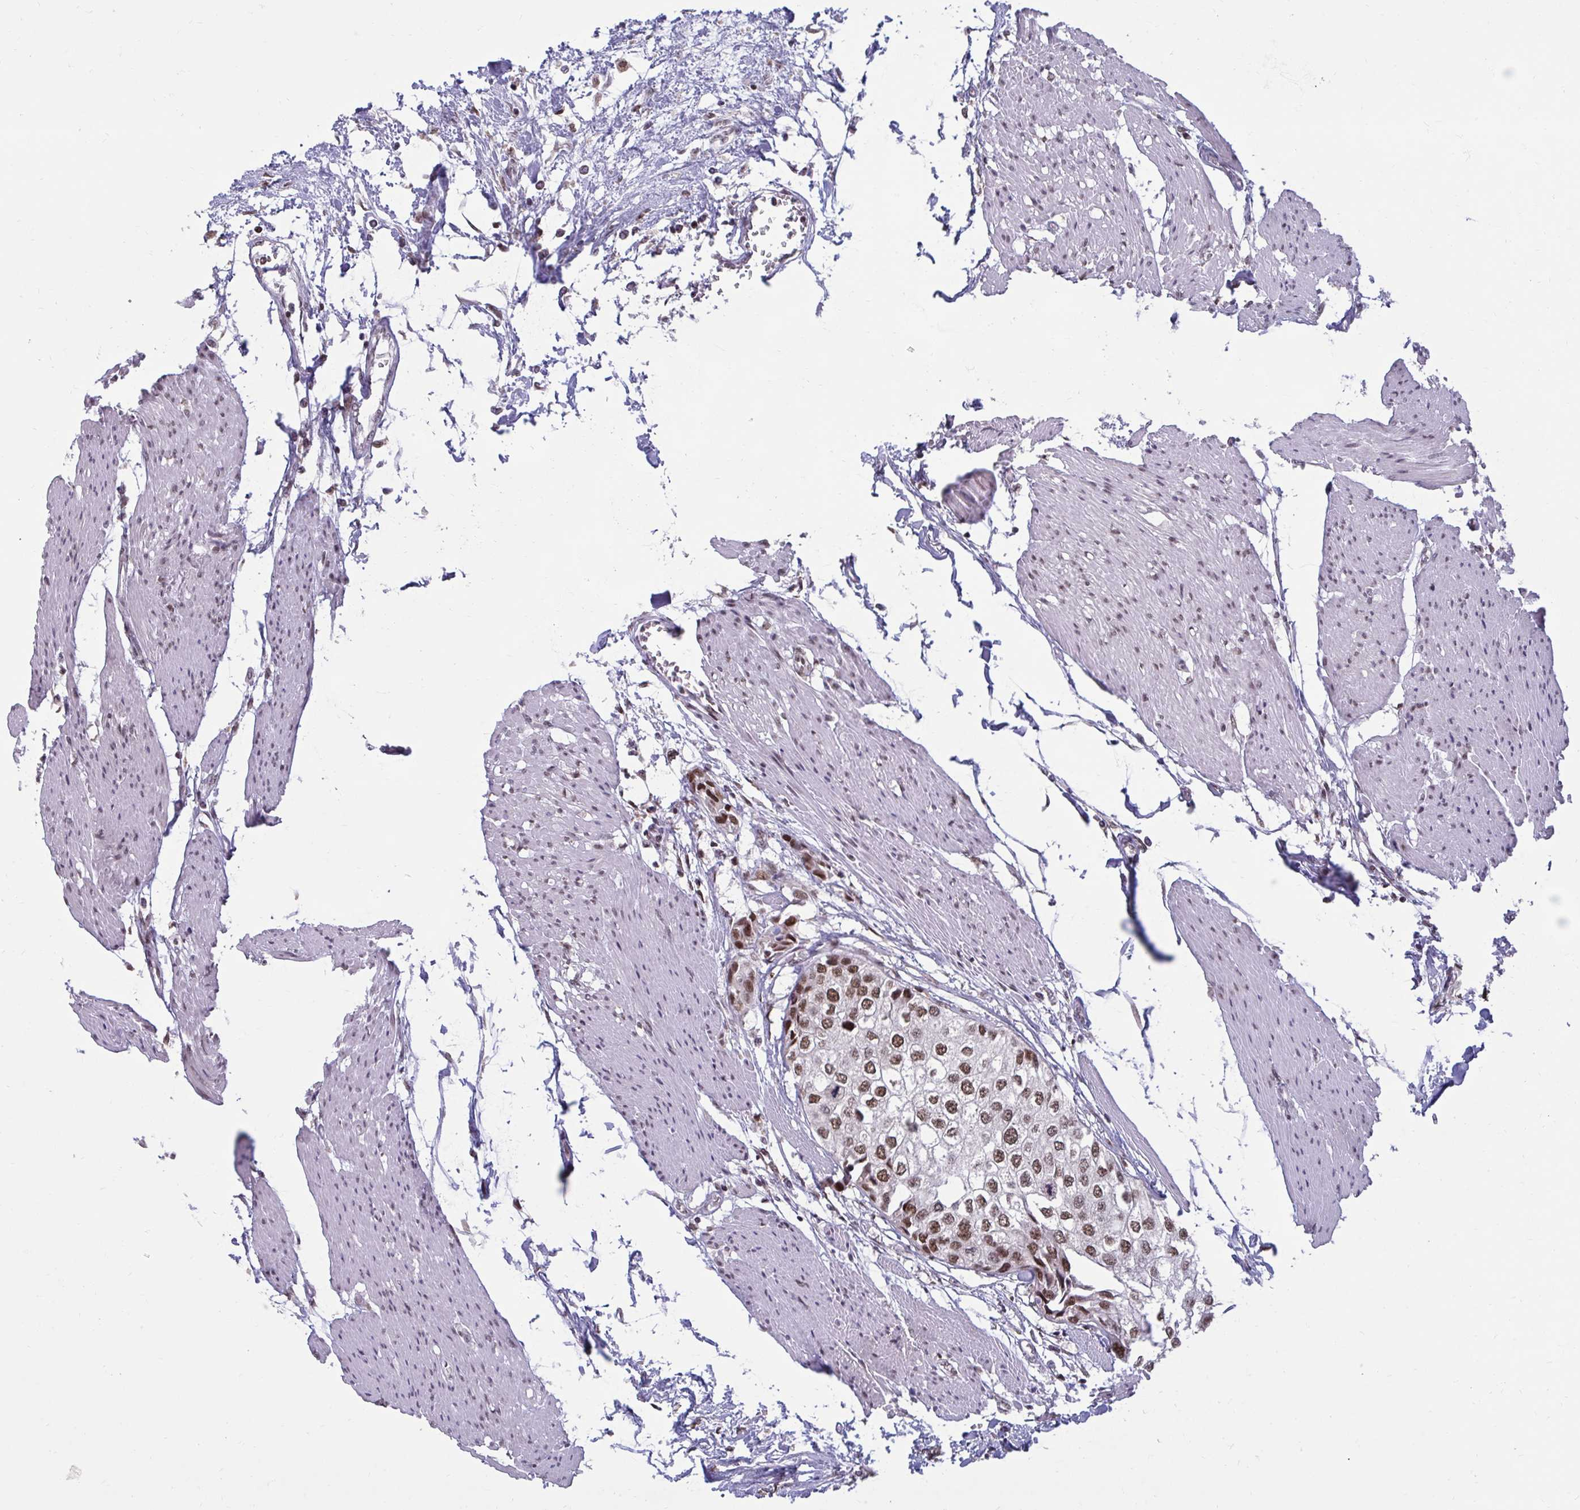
{"staining": {"intensity": "moderate", "quantity": ">75%", "location": "nuclear"}, "tissue": "urothelial cancer", "cell_type": "Tumor cells", "image_type": "cancer", "snomed": [{"axis": "morphology", "description": "Urothelial carcinoma, High grade"}, {"axis": "topography", "description": "Urinary bladder"}], "caption": "Urothelial cancer stained with a brown dye reveals moderate nuclear positive expression in about >75% of tumor cells.", "gene": "PHF10", "patient": {"sex": "male", "age": 64}}